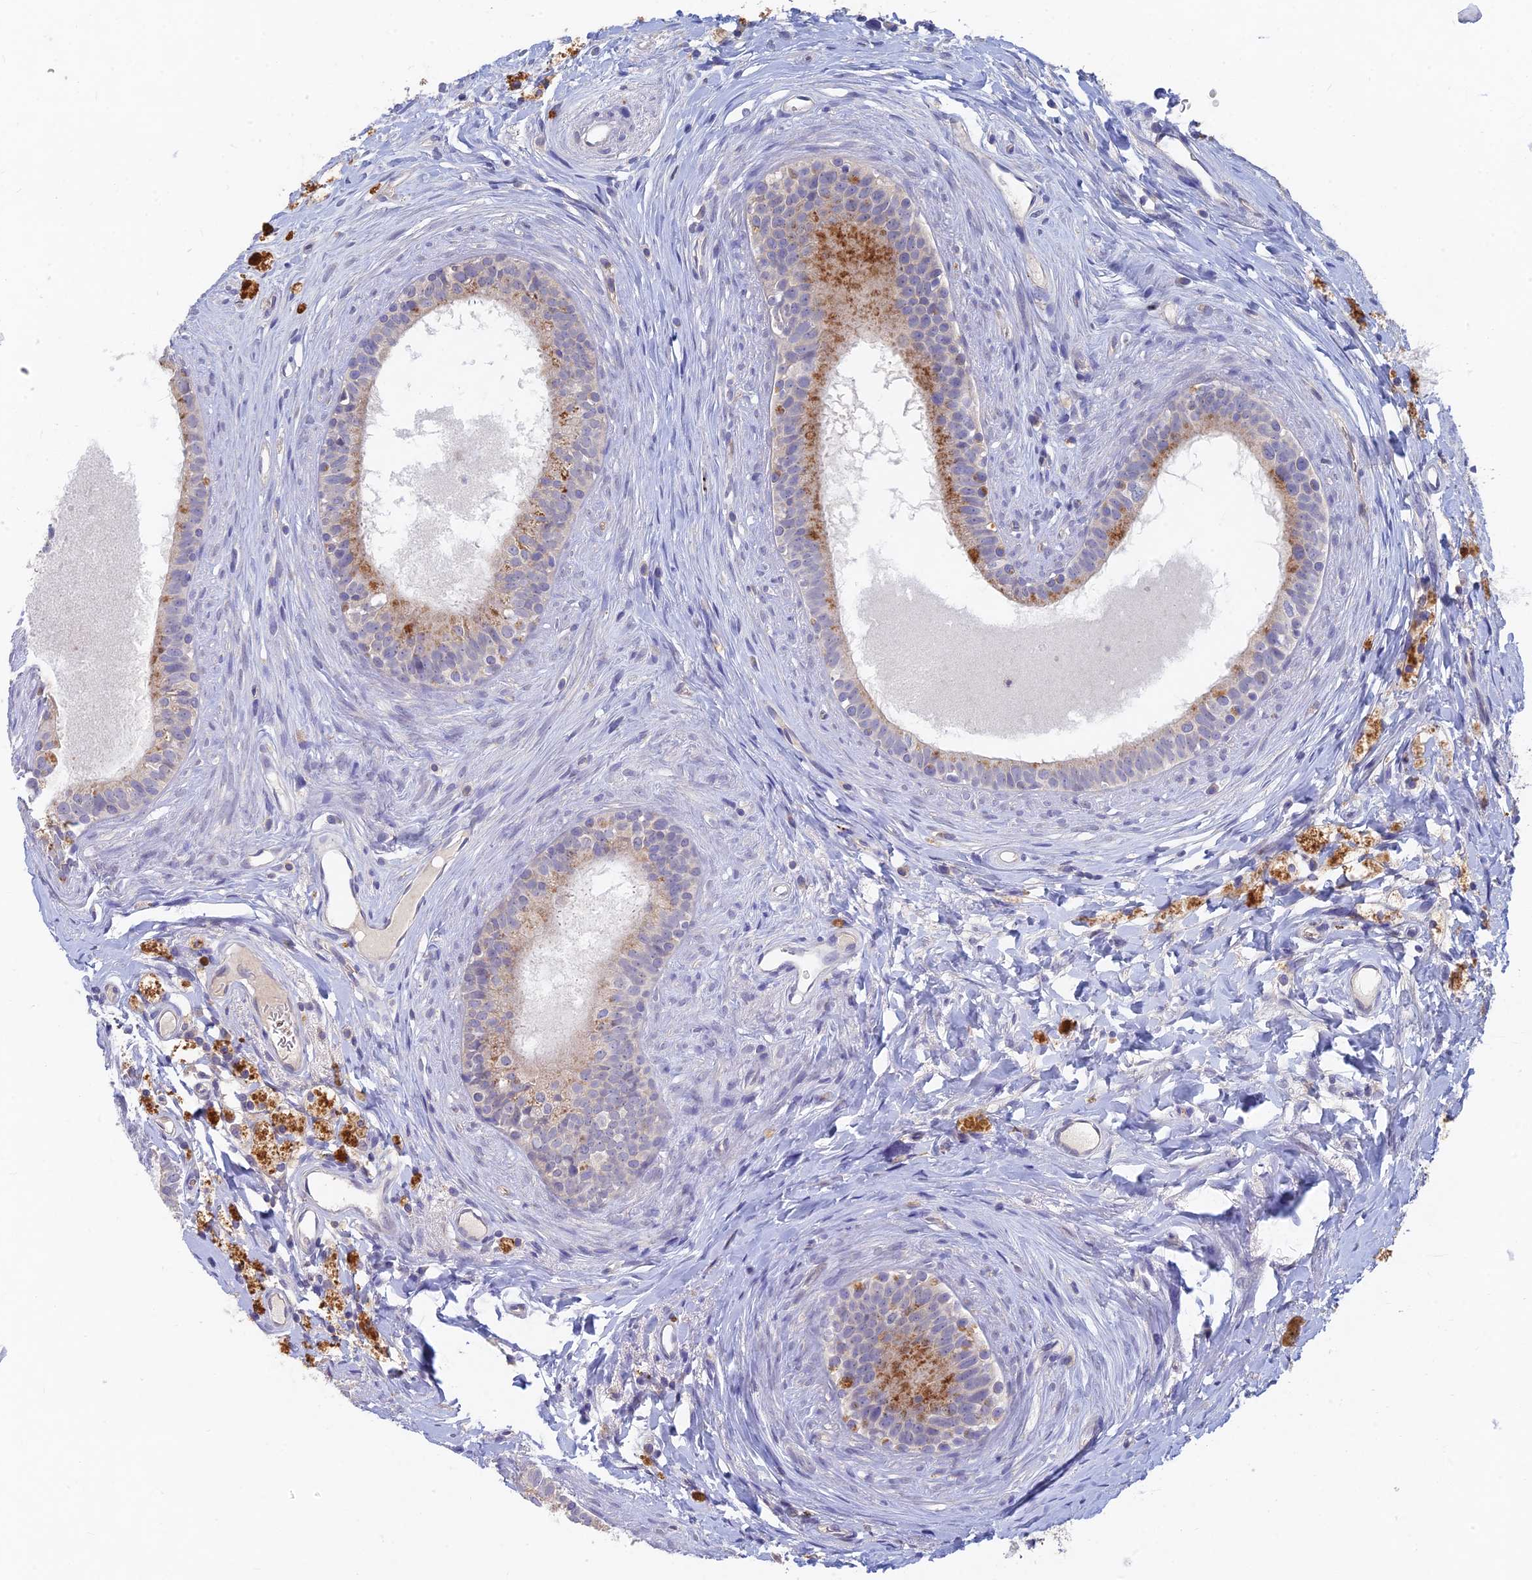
{"staining": {"intensity": "strong", "quantity": "<25%", "location": "cytoplasmic/membranous"}, "tissue": "epididymis", "cell_type": "Glandular cells", "image_type": "normal", "snomed": [{"axis": "morphology", "description": "Normal tissue, NOS"}, {"axis": "topography", "description": "Epididymis"}], "caption": "There is medium levels of strong cytoplasmic/membranous expression in glandular cells of normal epididymis, as demonstrated by immunohistochemical staining (brown color).", "gene": "ARRDC1", "patient": {"sex": "male", "age": 80}}